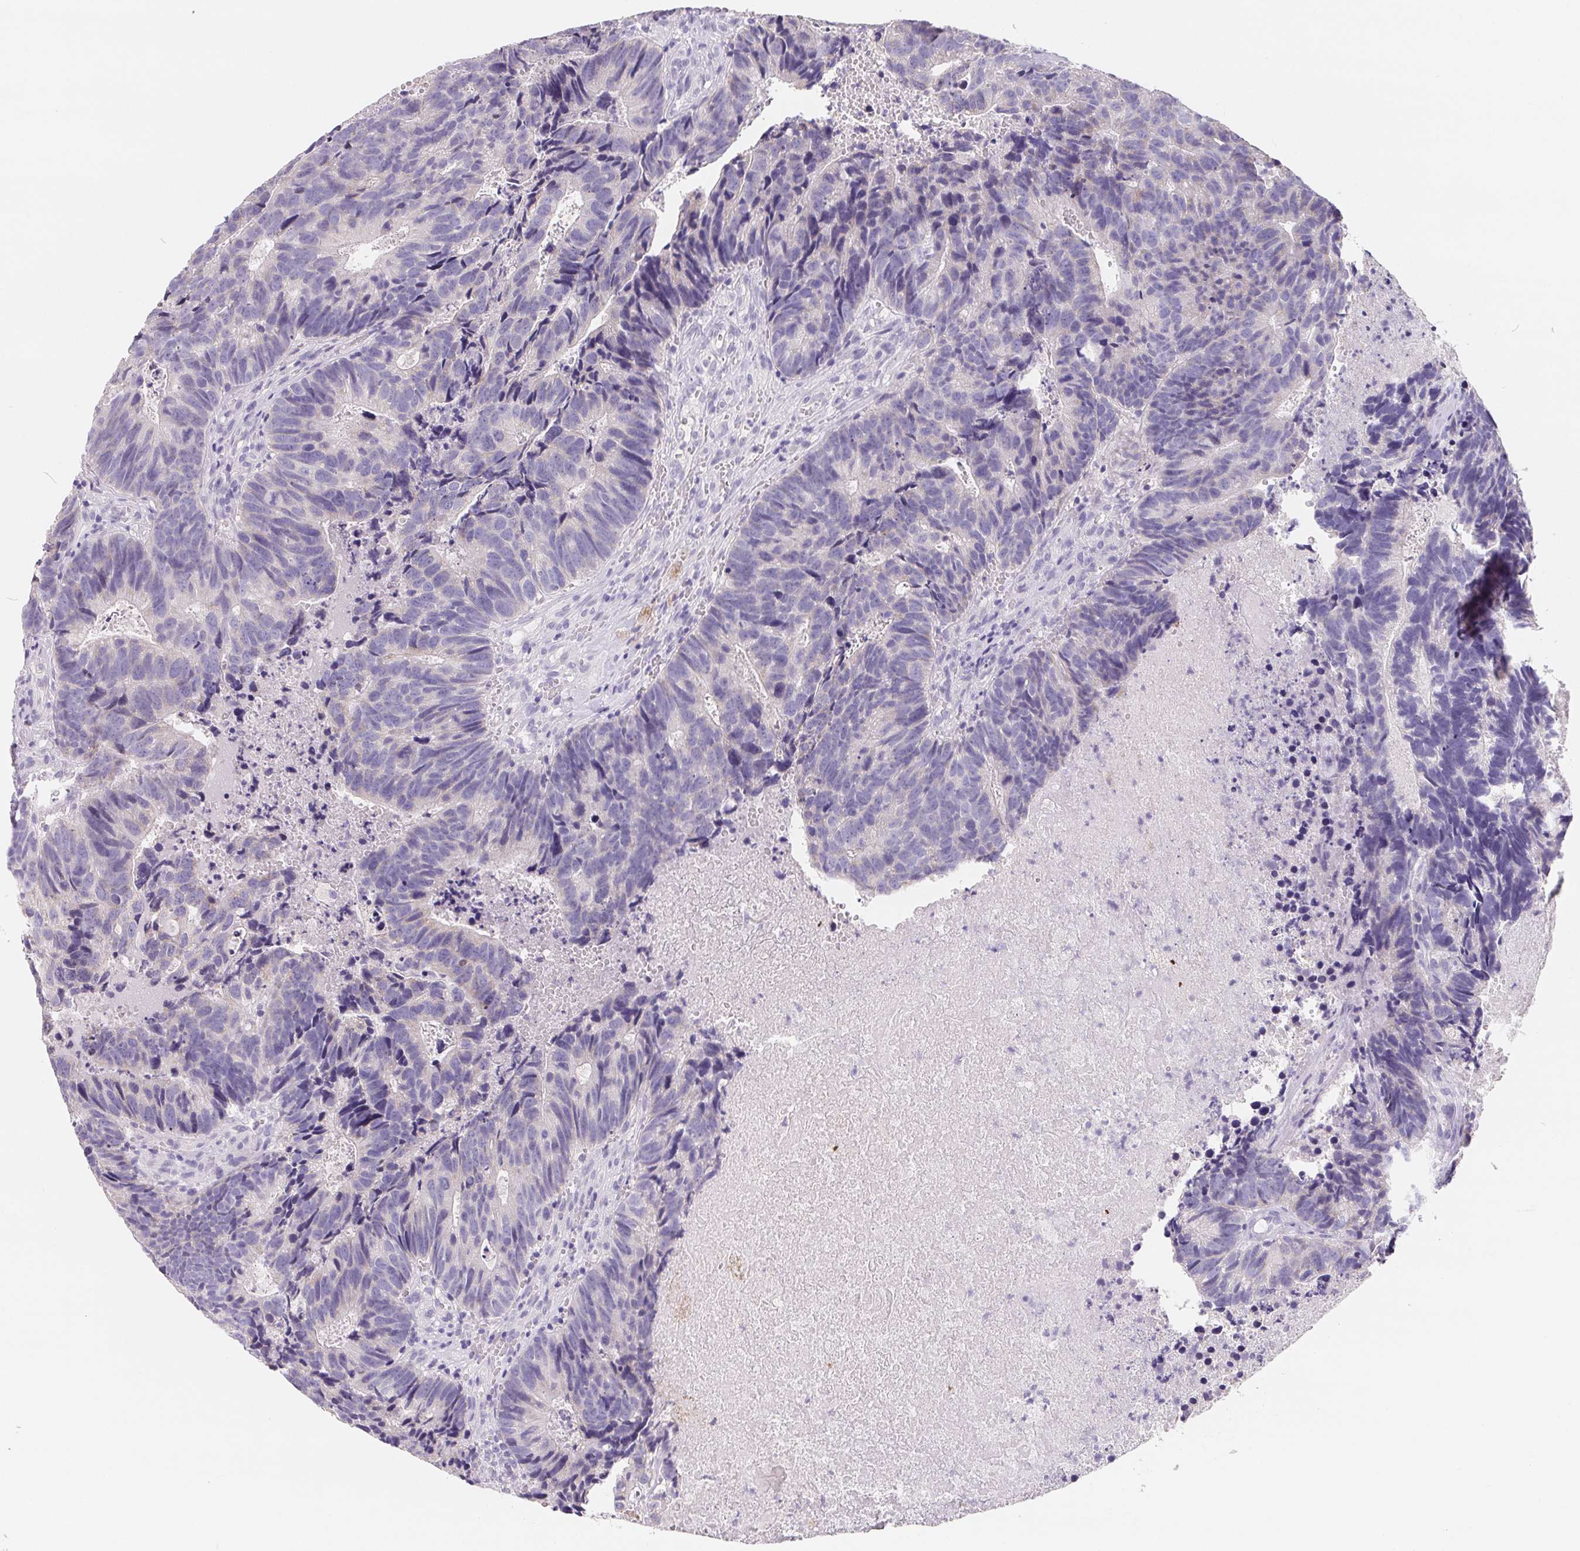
{"staining": {"intensity": "weak", "quantity": "<25%", "location": "cytoplasmic/membranous"}, "tissue": "head and neck cancer", "cell_type": "Tumor cells", "image_type": "cancer", "snomed": [{"axis": "morphology", "description": "Adenocarcinoma, NOS"}, {"axis": "topography", "description": "Head-Neck"}], "caption": "Immunohistochemistry (IHC) of head and neck cancer (adenocarcinoma) reveals no expression in tumor cells. Nuclei are stained in blue.", "gene": "FDX1", "patient": {"sex": "male", "age": 62}}